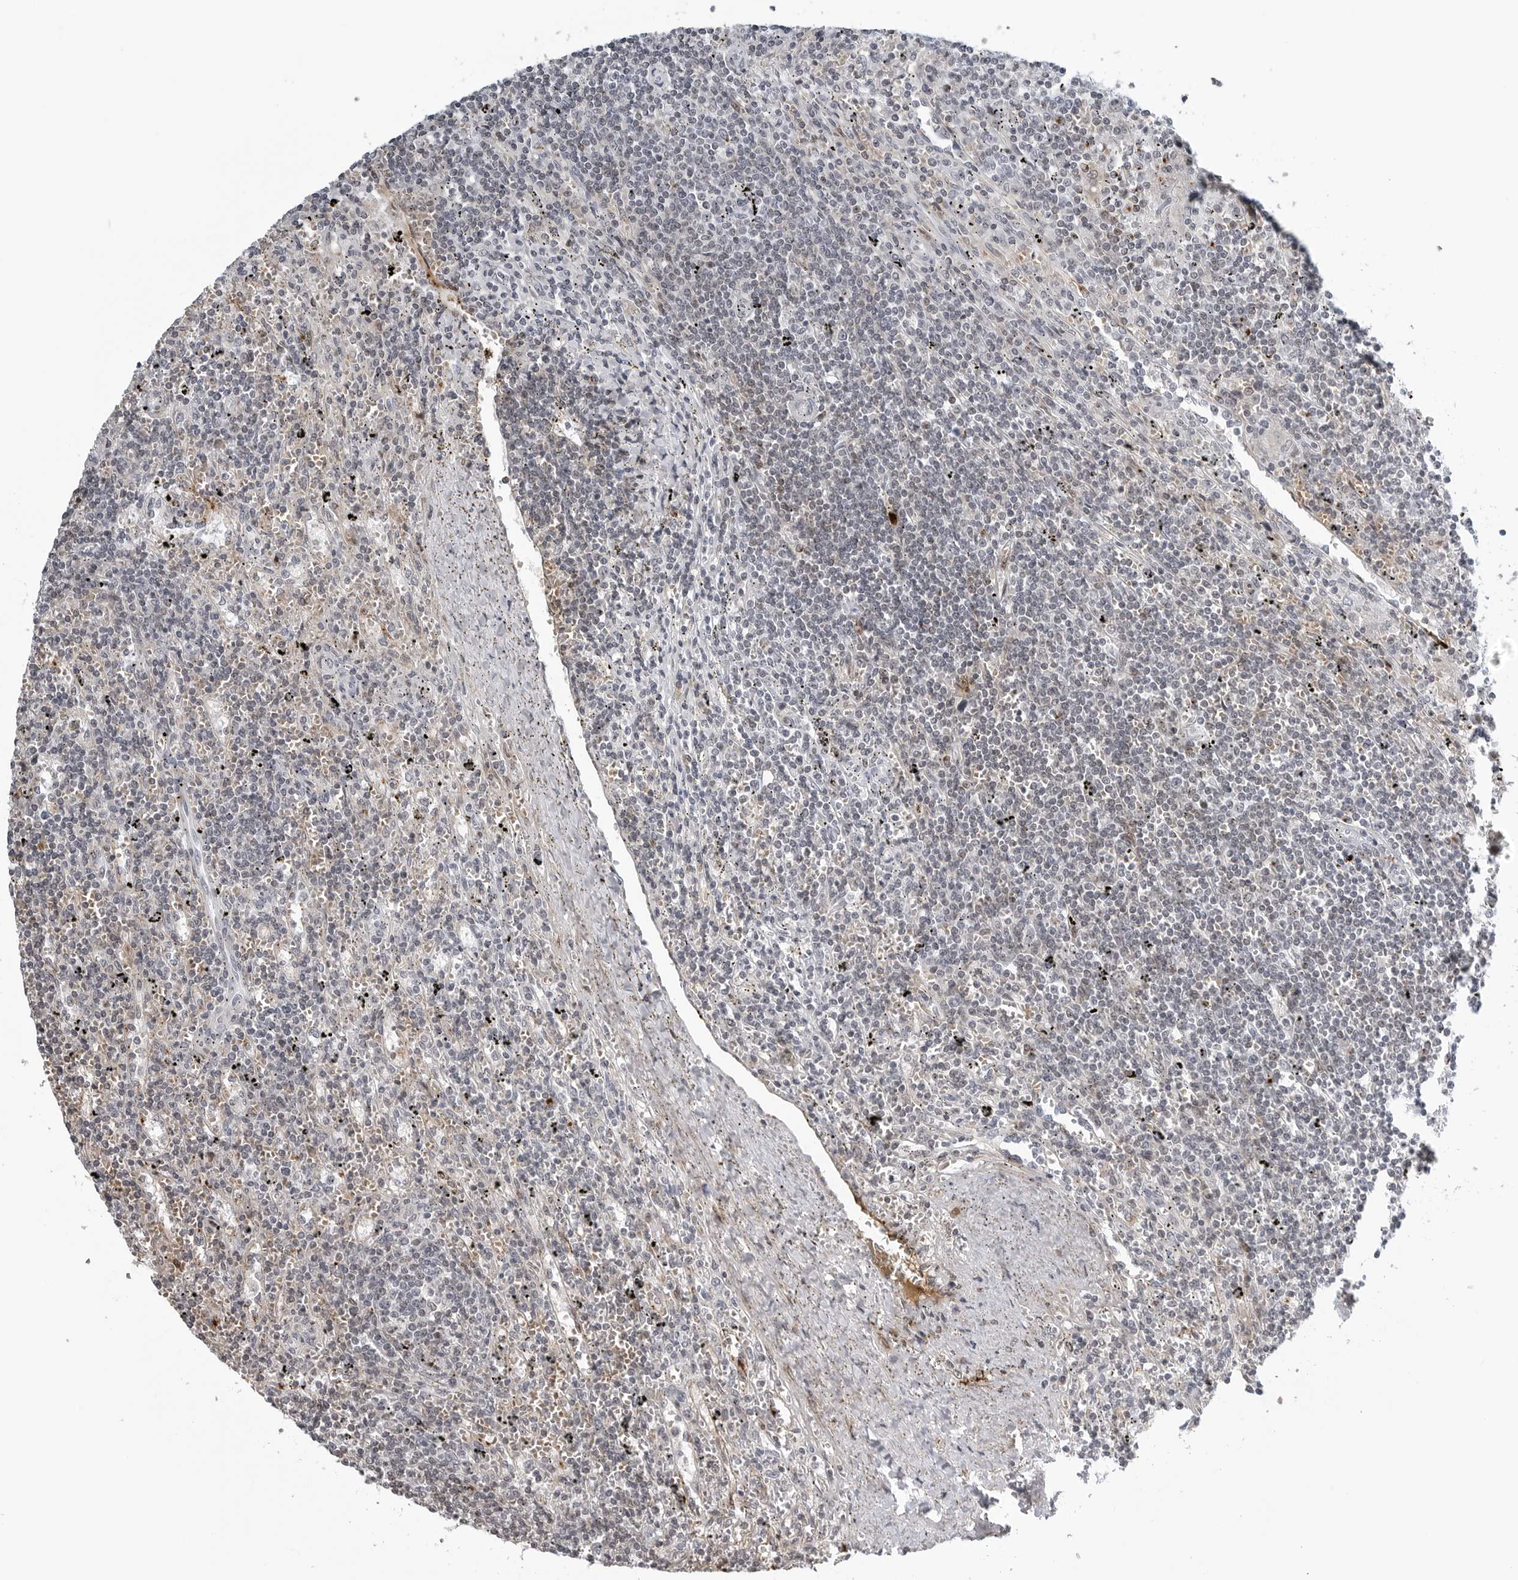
{"staining": {"intensity": "negative", "quantity": "none", "location": "none"}, "tissue": "lymphoma", "cell_type": "Tumor cells", "image_type": "cancer", "snomed": [{"axis": "morphology", "description": "Malignant lymphoma, non-Hodgkin's type, Low grade"}, {"axis": "topography", "description": "Spleen"}], "caption": "High magnification brightfield microscopy of malignant lymphoma, non-Hodgkin's type (low-grade) stained with DAB (3,3'-diaminobenzidine) (brown) and counterstained with hematoxylin (blue): tumor cells show no significant expression.", "gene": "CXCR5", "patient": {"sex": "male", "age": 76}}